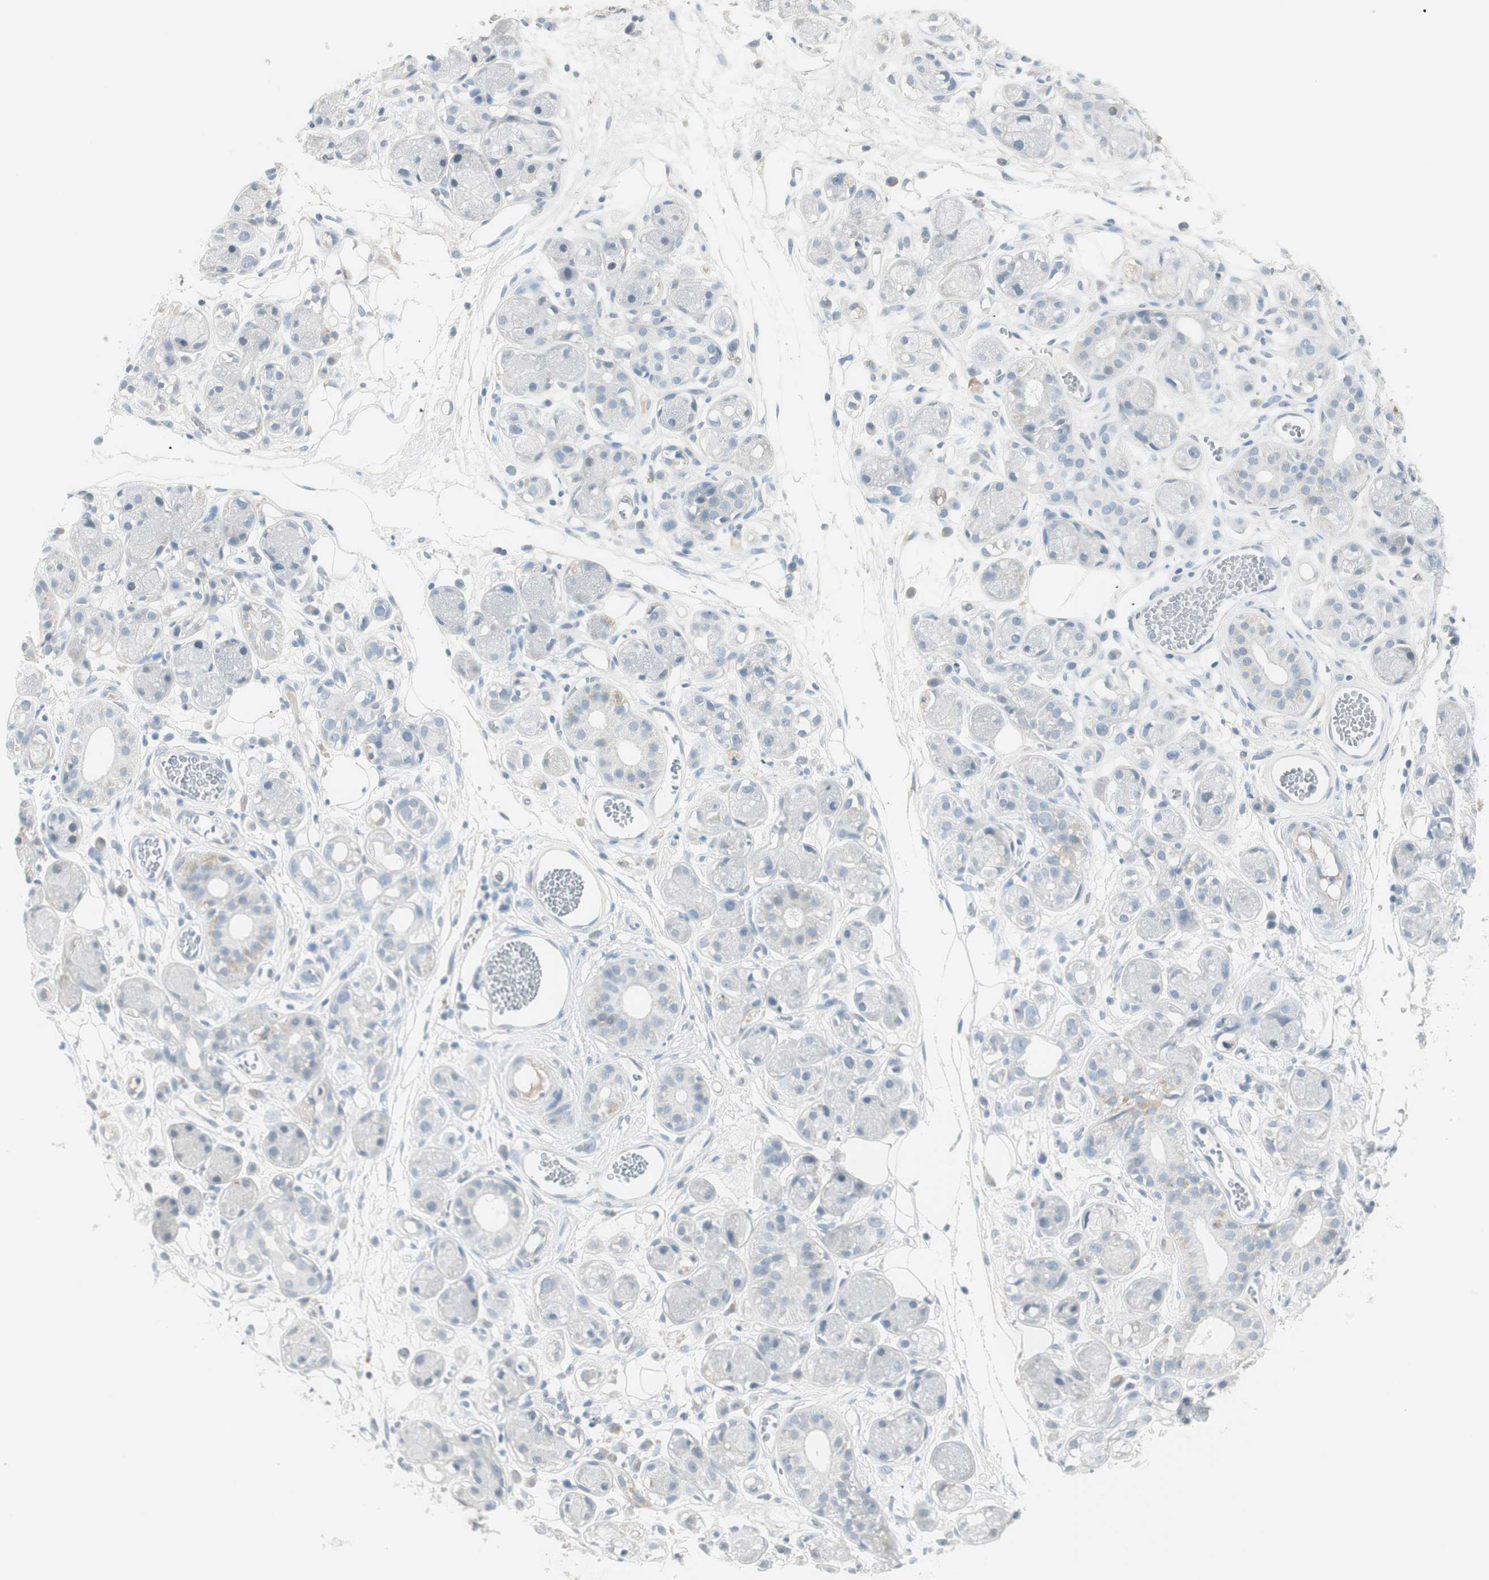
{"staining": {"intensity": "negative", "quantity": "none", "location": "none"}, "tissue": "adipose tissue", "cell_type": "Adipocytes", "image_type": "normal", "snomed": [{"axis": "morphology", "description": "Normal tissue, NOS"}, {"axis": "morphology", "description": "Inflammation, NOS"}, {"axis": "topography", "description": "Vascular tissue"}, {"axis": "topography", "description": "Salivary gland"}], "caption": "An immunohistochemistry (IHC) micrograph of benign adipose tissue is shown. There is no staining in adipocytes of adipose tissue. (Immunohistochemistry (ihc), brightfield microscopy, high magnification).", "gene": "ITLN2", "patient": {"sex": "female", "age": 75}}